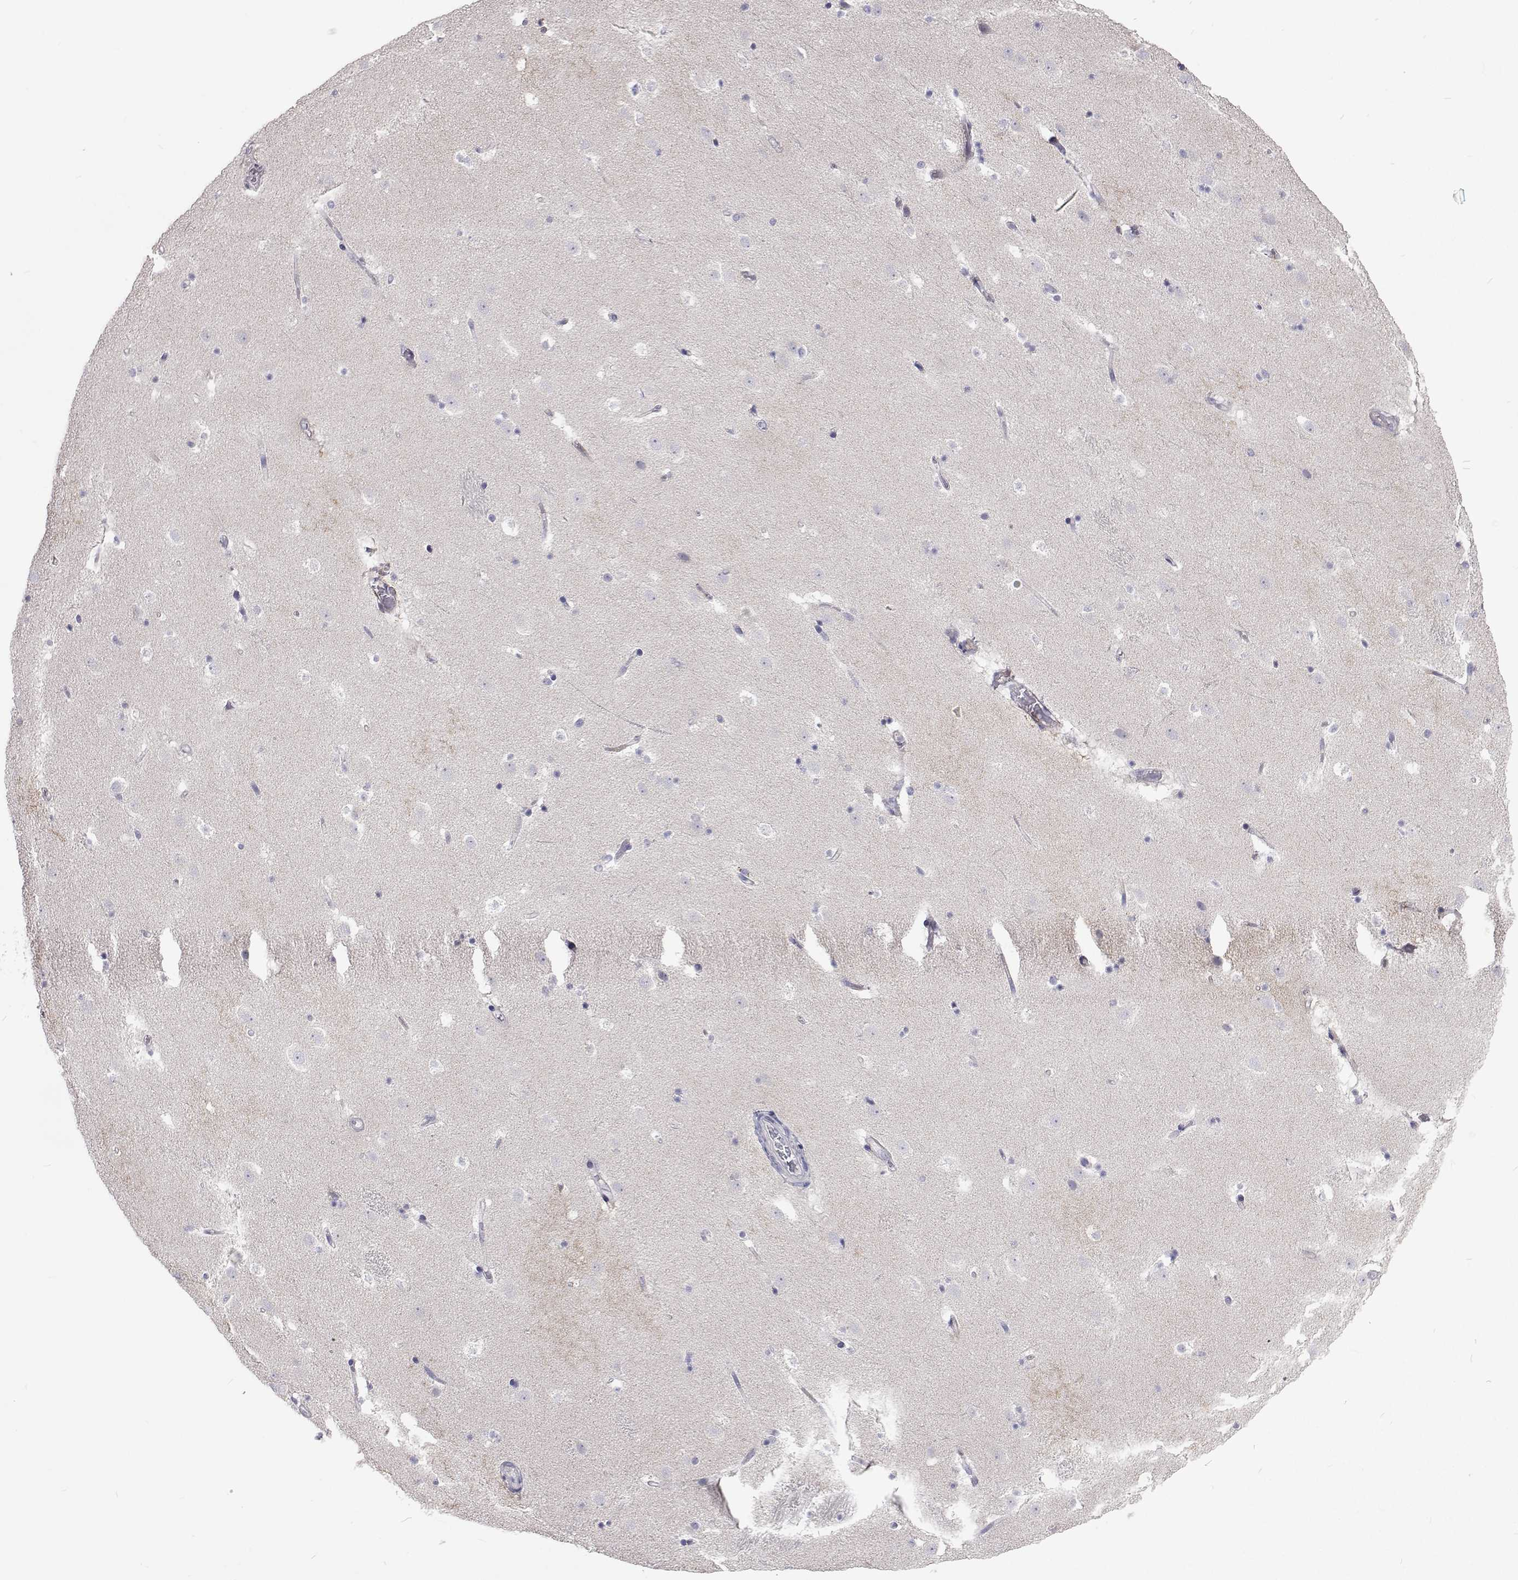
{"staining": {"intensity": "negative", "quantity": "none", "location": "none"}, "tissue": "caudate", "cell_type": "Glial cells", "image_type": "normal", "snomed": [{"axis": "morphology", "description": "Normal tissue, NOS"}, {"axis": "topography", "description": "Lateral ventricle wall"}], "caption": "Benign caudate was stained to show a protein in brown. There is no significant expression in glial cells. The staining was performed using DAB to visualize the protein expression in brown, while the nuclei were stained in blue with hematoxylin (Magnification: 20x).", "gene": "NPR3", "patient": {"sex": "male", "age": 37}}